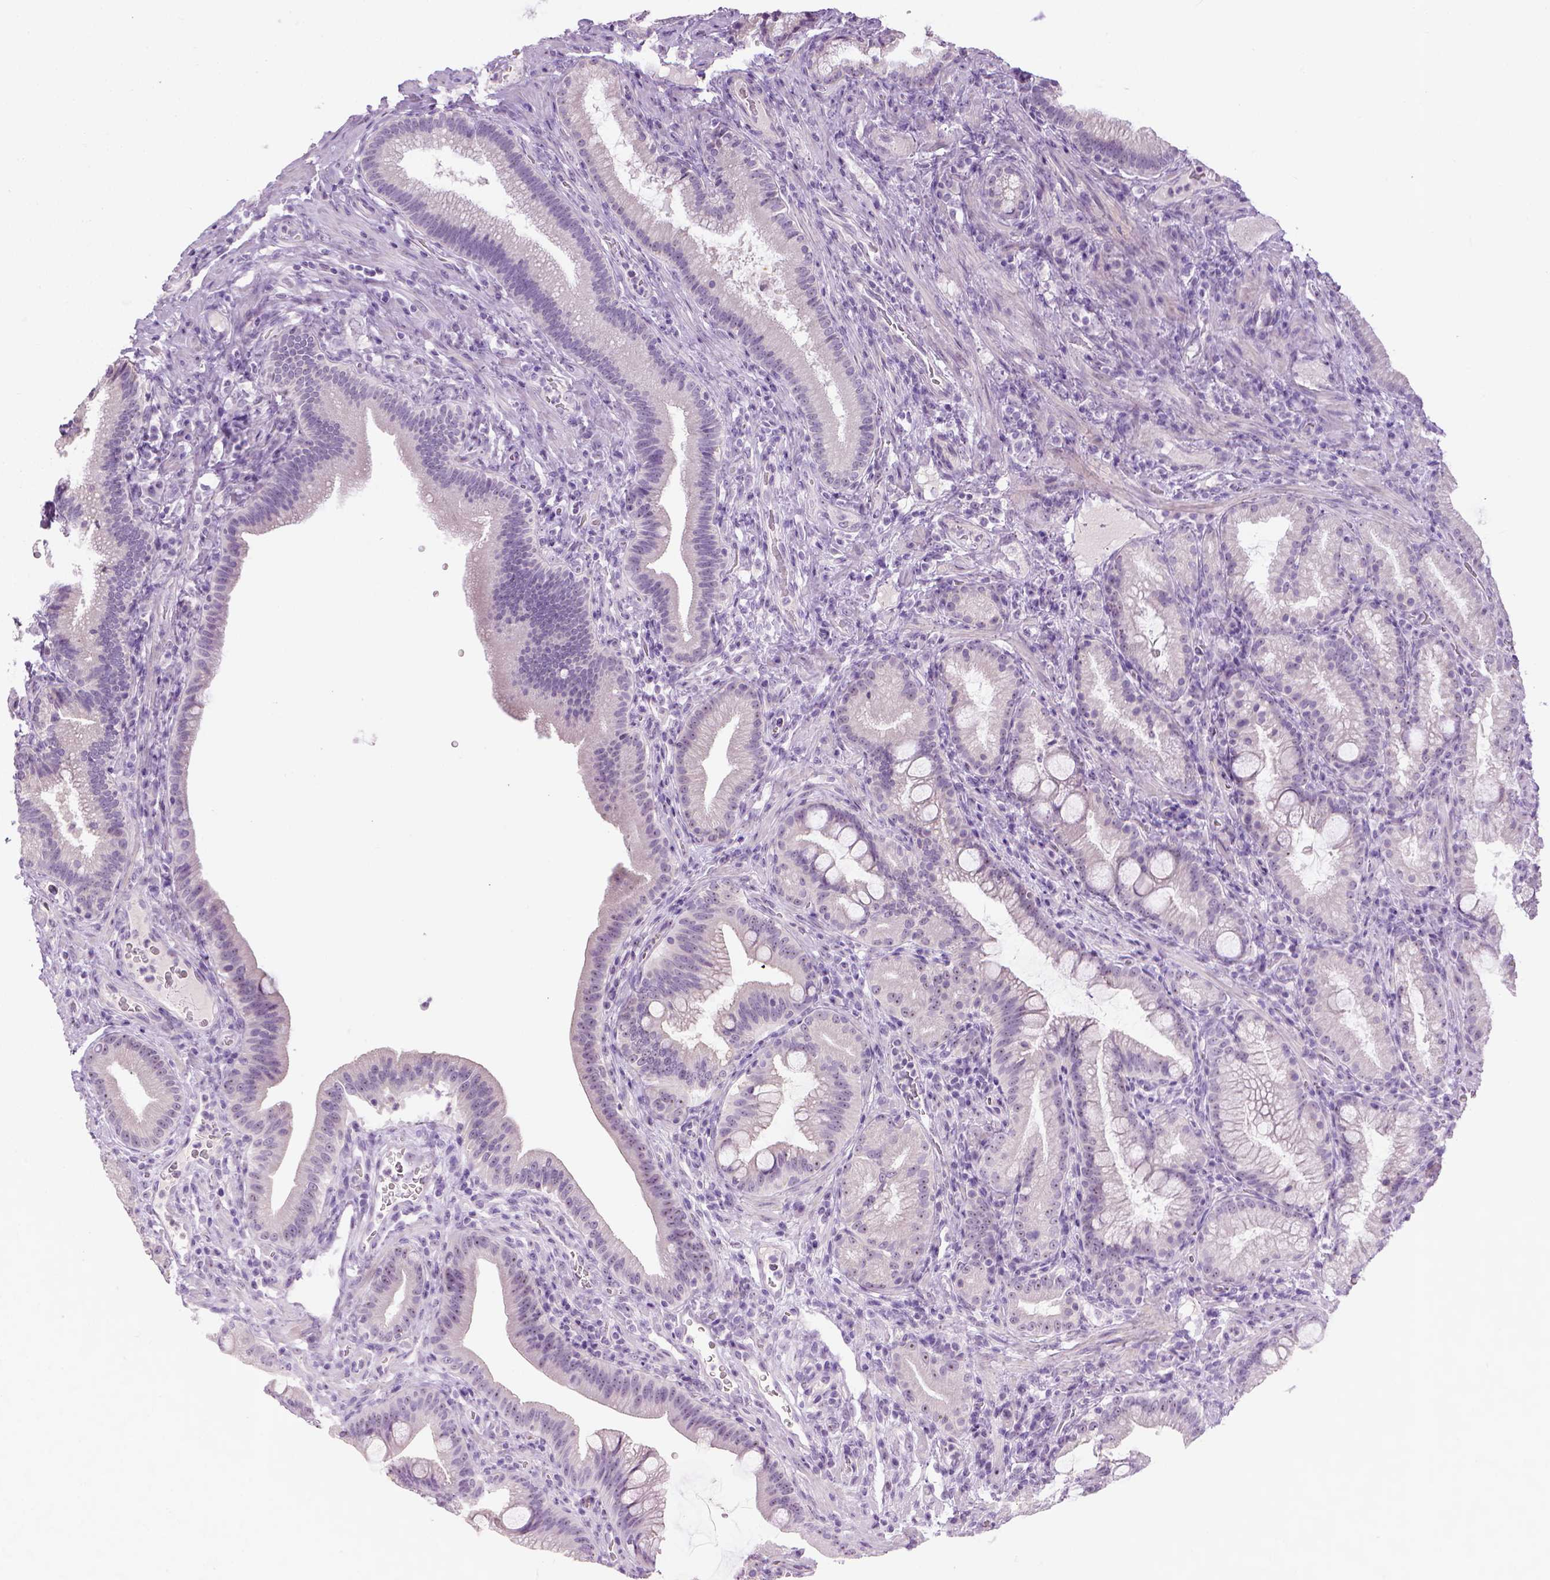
{"staining": {"intensity": "negative", "quantity": "none", "location": "none"}, "tissue": "duodenum", "cell_type": "Glandular cells", "image_type": "normal", "snomed": [{"axis": "morphology", "description": "Normal tissue, NOS"}, {"axis": "topography", "description": "Pancreas"}, {"axis": "topography", "description": "Duodenum"}], "caption": "Human duodenum stained for a protein using immunohistochemistry reveals no expression in glandular cells.", "gene": "UTP4", "patient": {"sex": "male", "age": 59}}